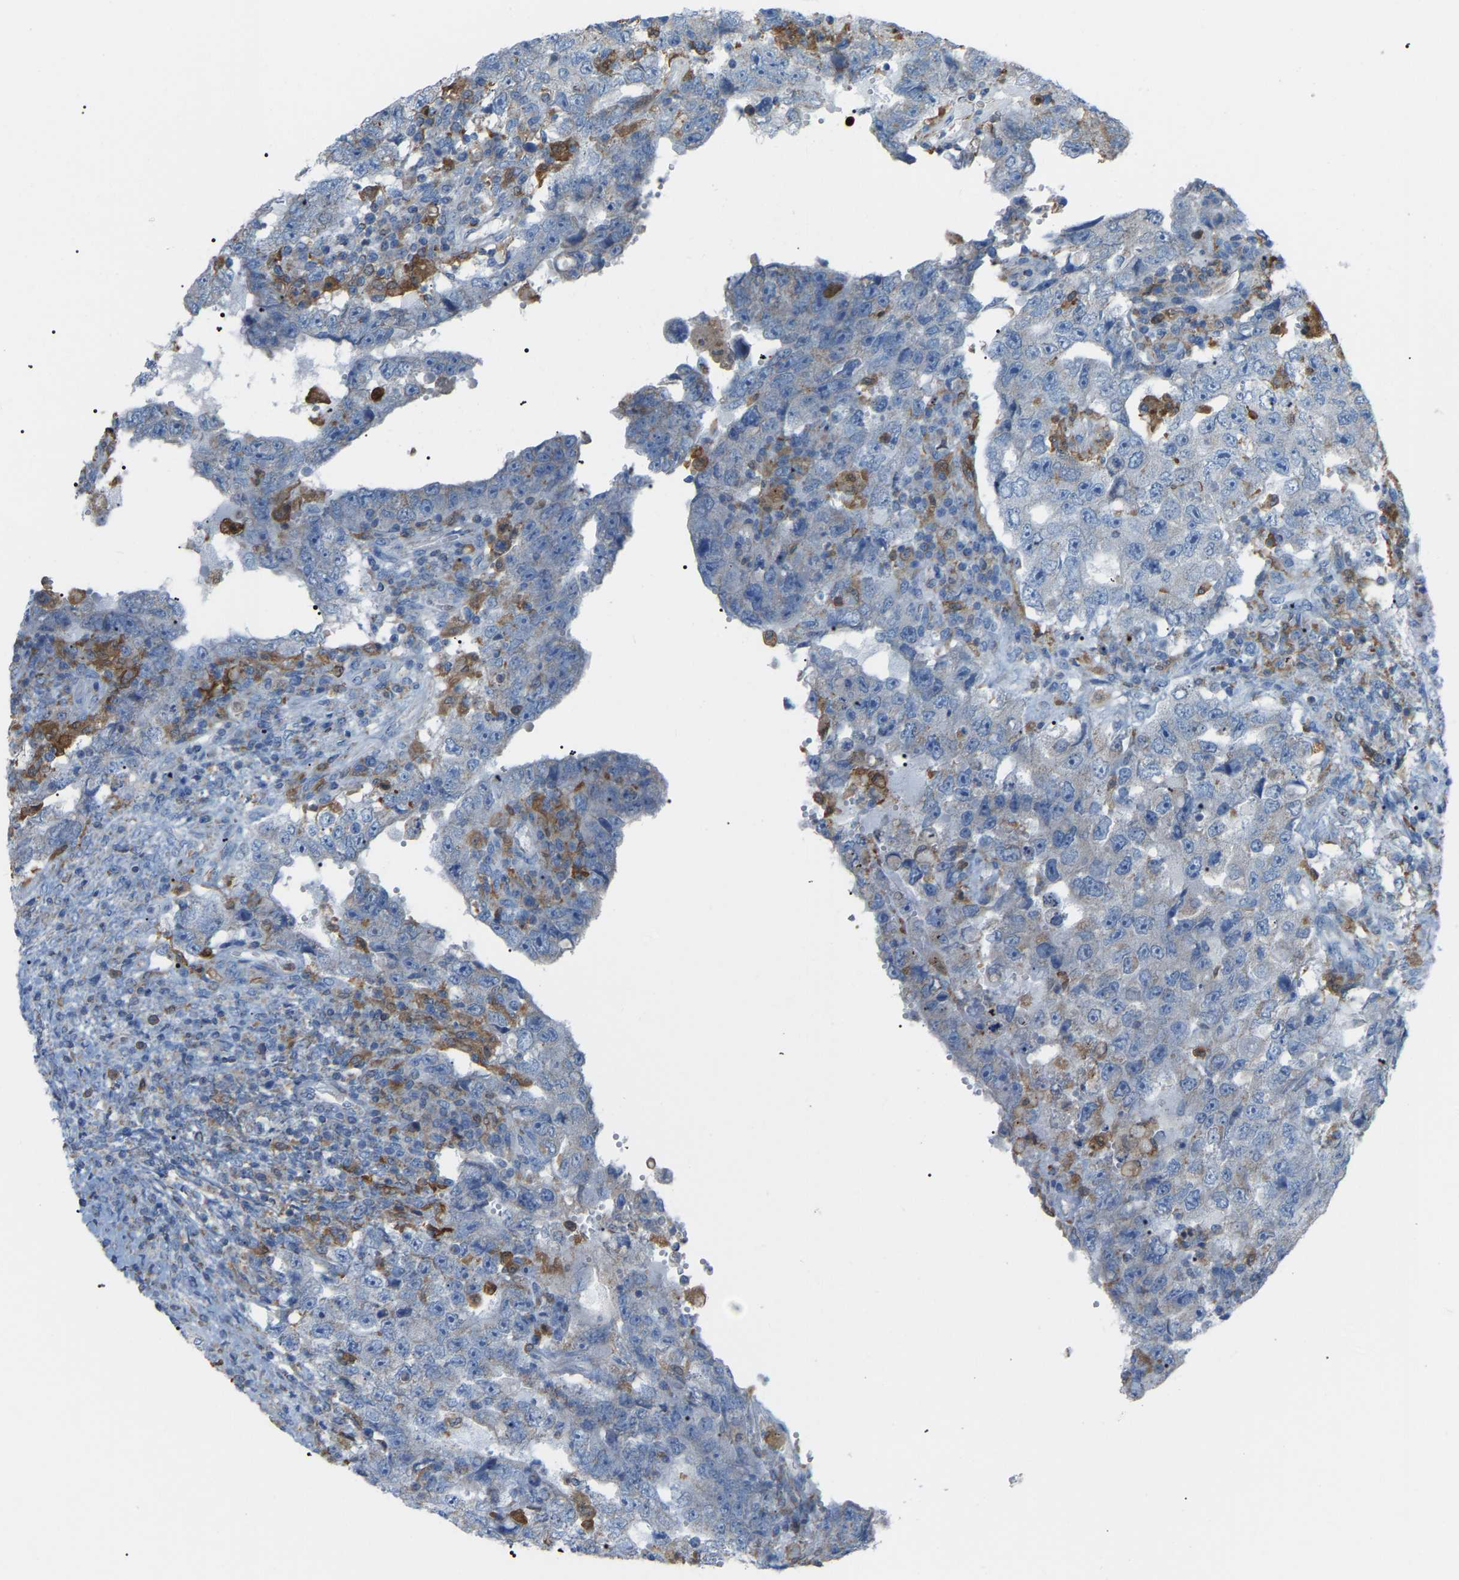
{"staining": {"intensity": "negative", "quantity": "none", "location": "none"}, "tissue": "testis cancer", "cell_type": "Tumor cells", "image_type": "cancer", "snomed": [{"axis": "morphology", "description": "Carcinoma, Embryonal, NOS"}, {"axis": "topography", "description": "Testis"}], "caption": "IHC image of human testis cancer stained for a protein (brown), which demonstrates no staining in tumor cells. Brightfield microscopy of IHC stained with DAB (brown) and hematoxylin (blue), captured at high magnification.", "gene": "CROT", "patient": {"sex": "male", "age": 26}}